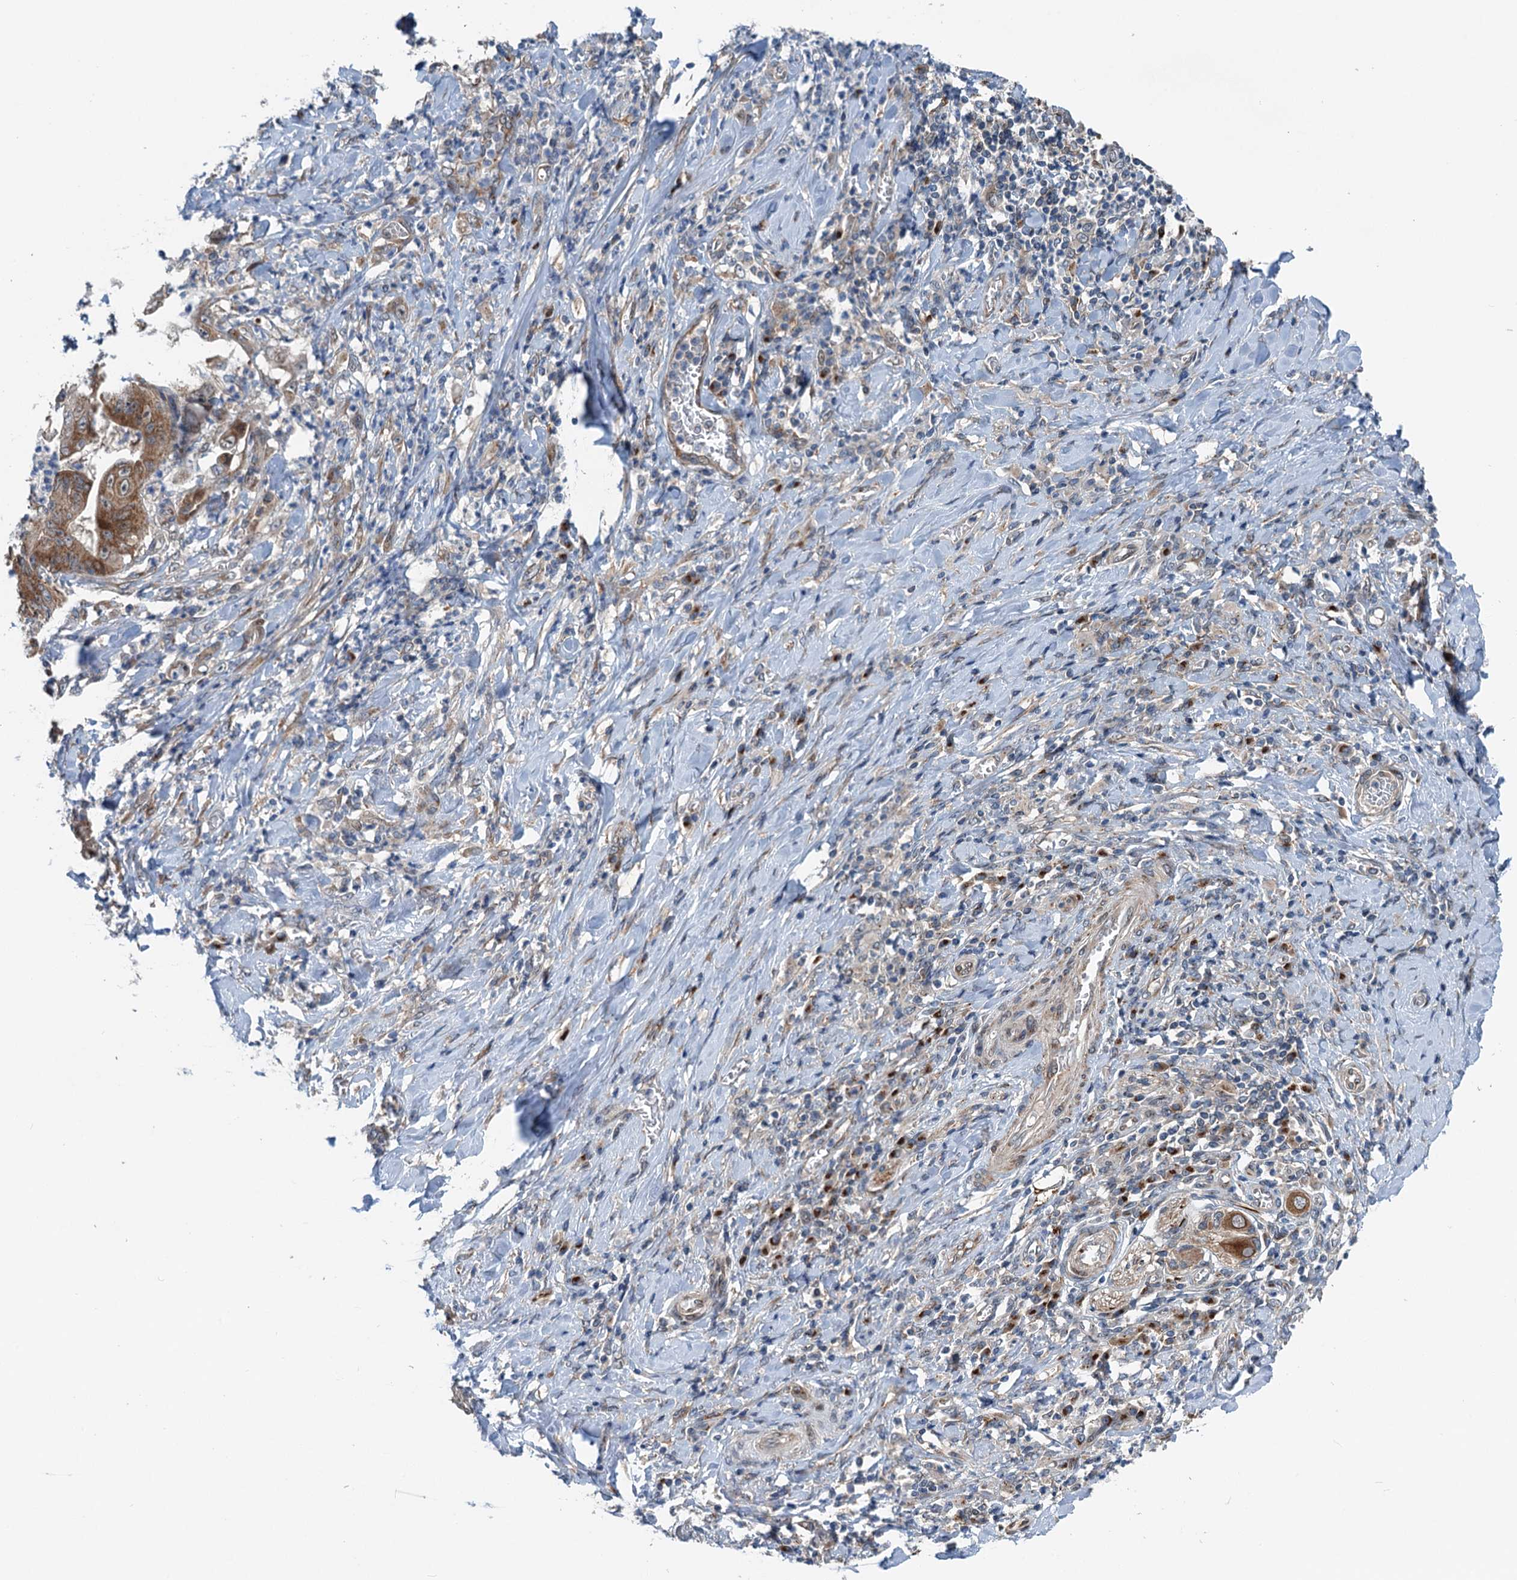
{"staining": {"intensity": "moderate", "quantity": ">75%", "location": "cytoplasmic/membranous"}, "tissue": "stomach cancer", "cell_type": "Tumor cells", "image_type": "cancer", "snomed": [{"axis": "morphology", "description": "Adenocarcinoma, NOS"}, {"axis": "topography", "description": "Stomach"}], "caption": "An immunohistochemistry photomicrograph of tumor tissue is shown. Protein staining in brown shows moderate cytoplasmic/membranous positivity in stomach adenocarcinoma within tumor cells.", "gene": "DYNC2I2", "patient": {"sex": "female", "age": 73}}